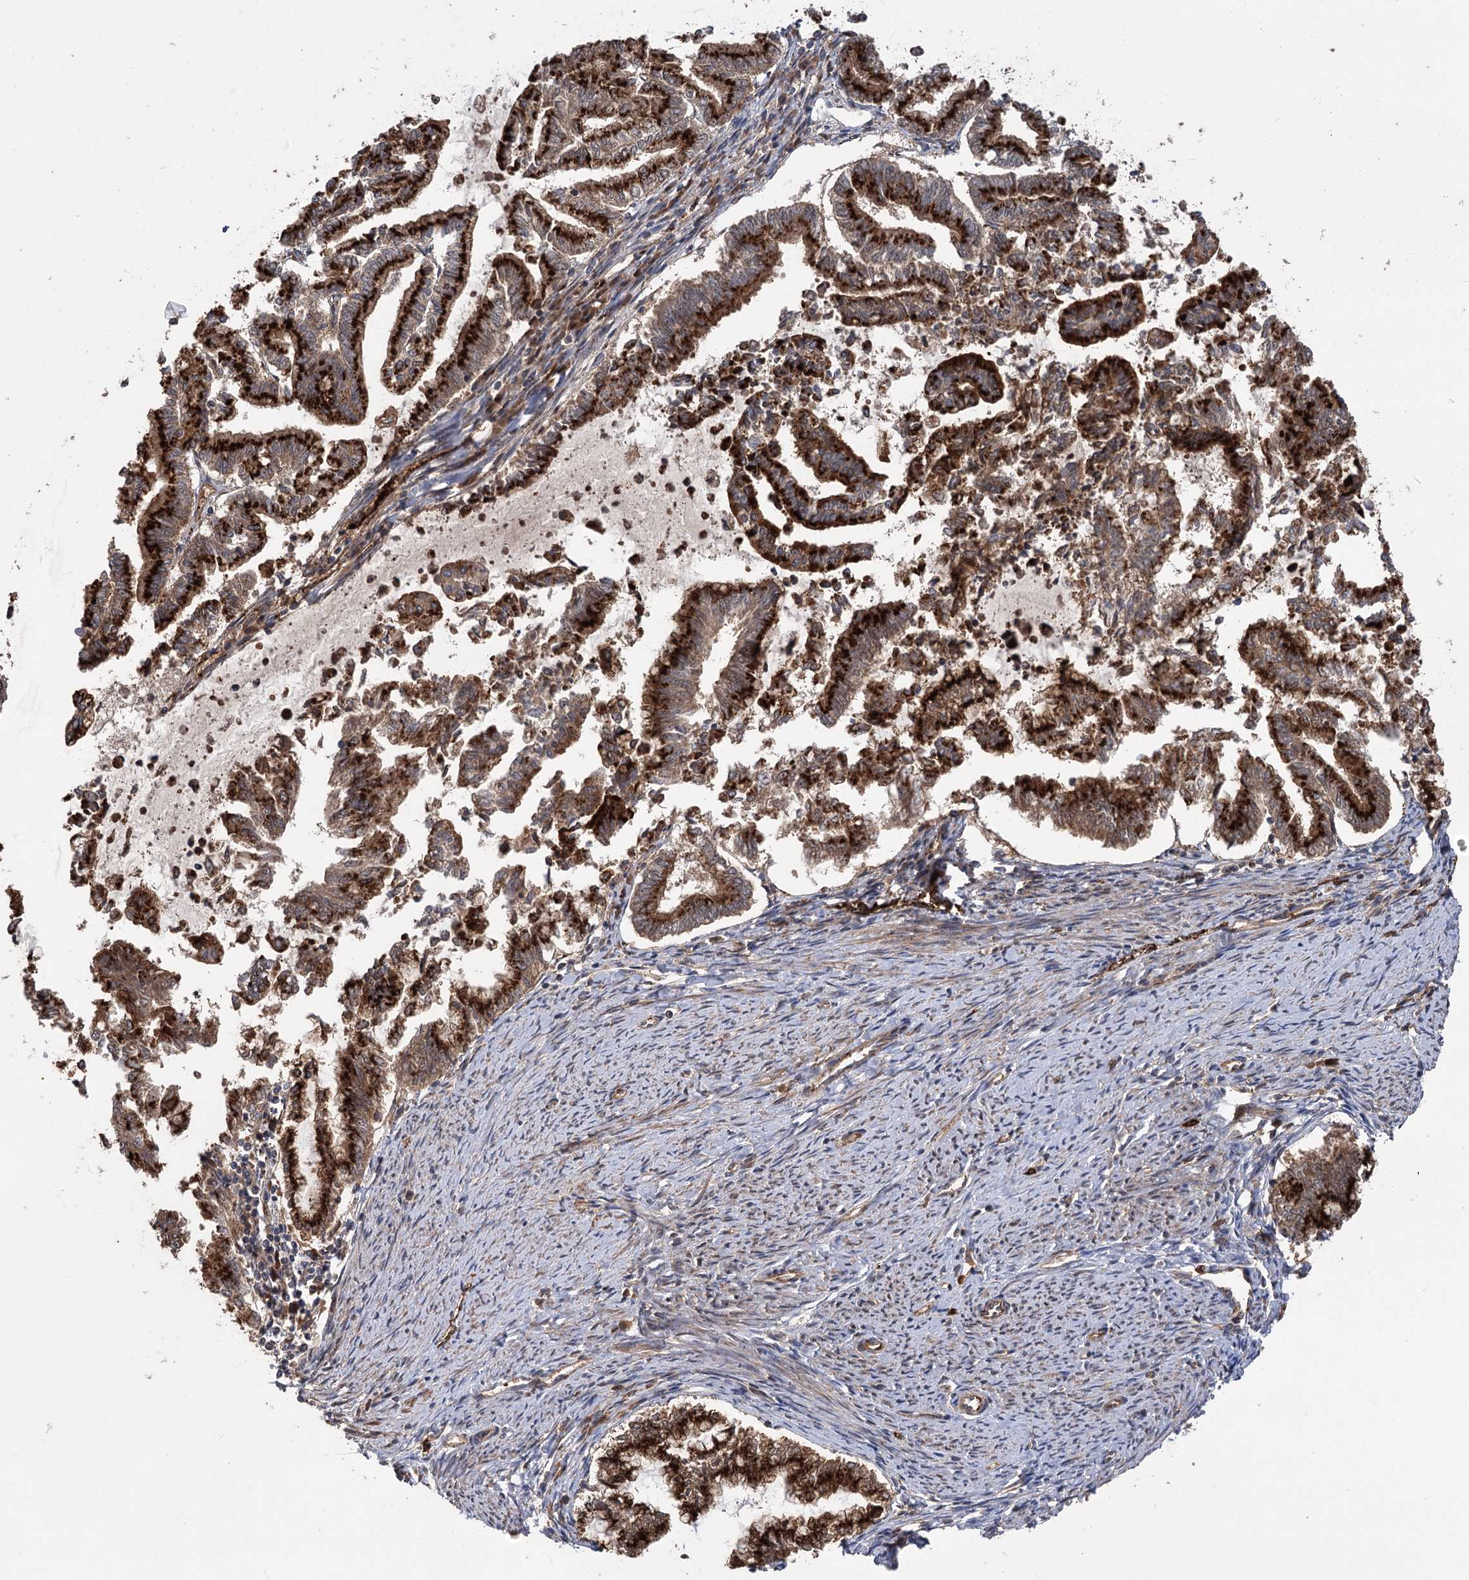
{"staining": {"intensity": "strong", "quantity": ">75%", "location": "cytoplasmic/membranous"}, "tissue": "endometrial cancer", "cell_type": "Tumor cells", "image_type": "cancer", "snomed": [{"axis": "morphology", "description": "Adenocarcinoma, NOS"}, {"axis": "topography", "description": "Endometrium"}], "caption": "Endometrial cancer stained with a brown dye shows strong cytoplasmic/membranous positive staining in approximately >75% of tumor cells.", "gene": "CARD19", "patient": {"sex": "female", "age": 79}}